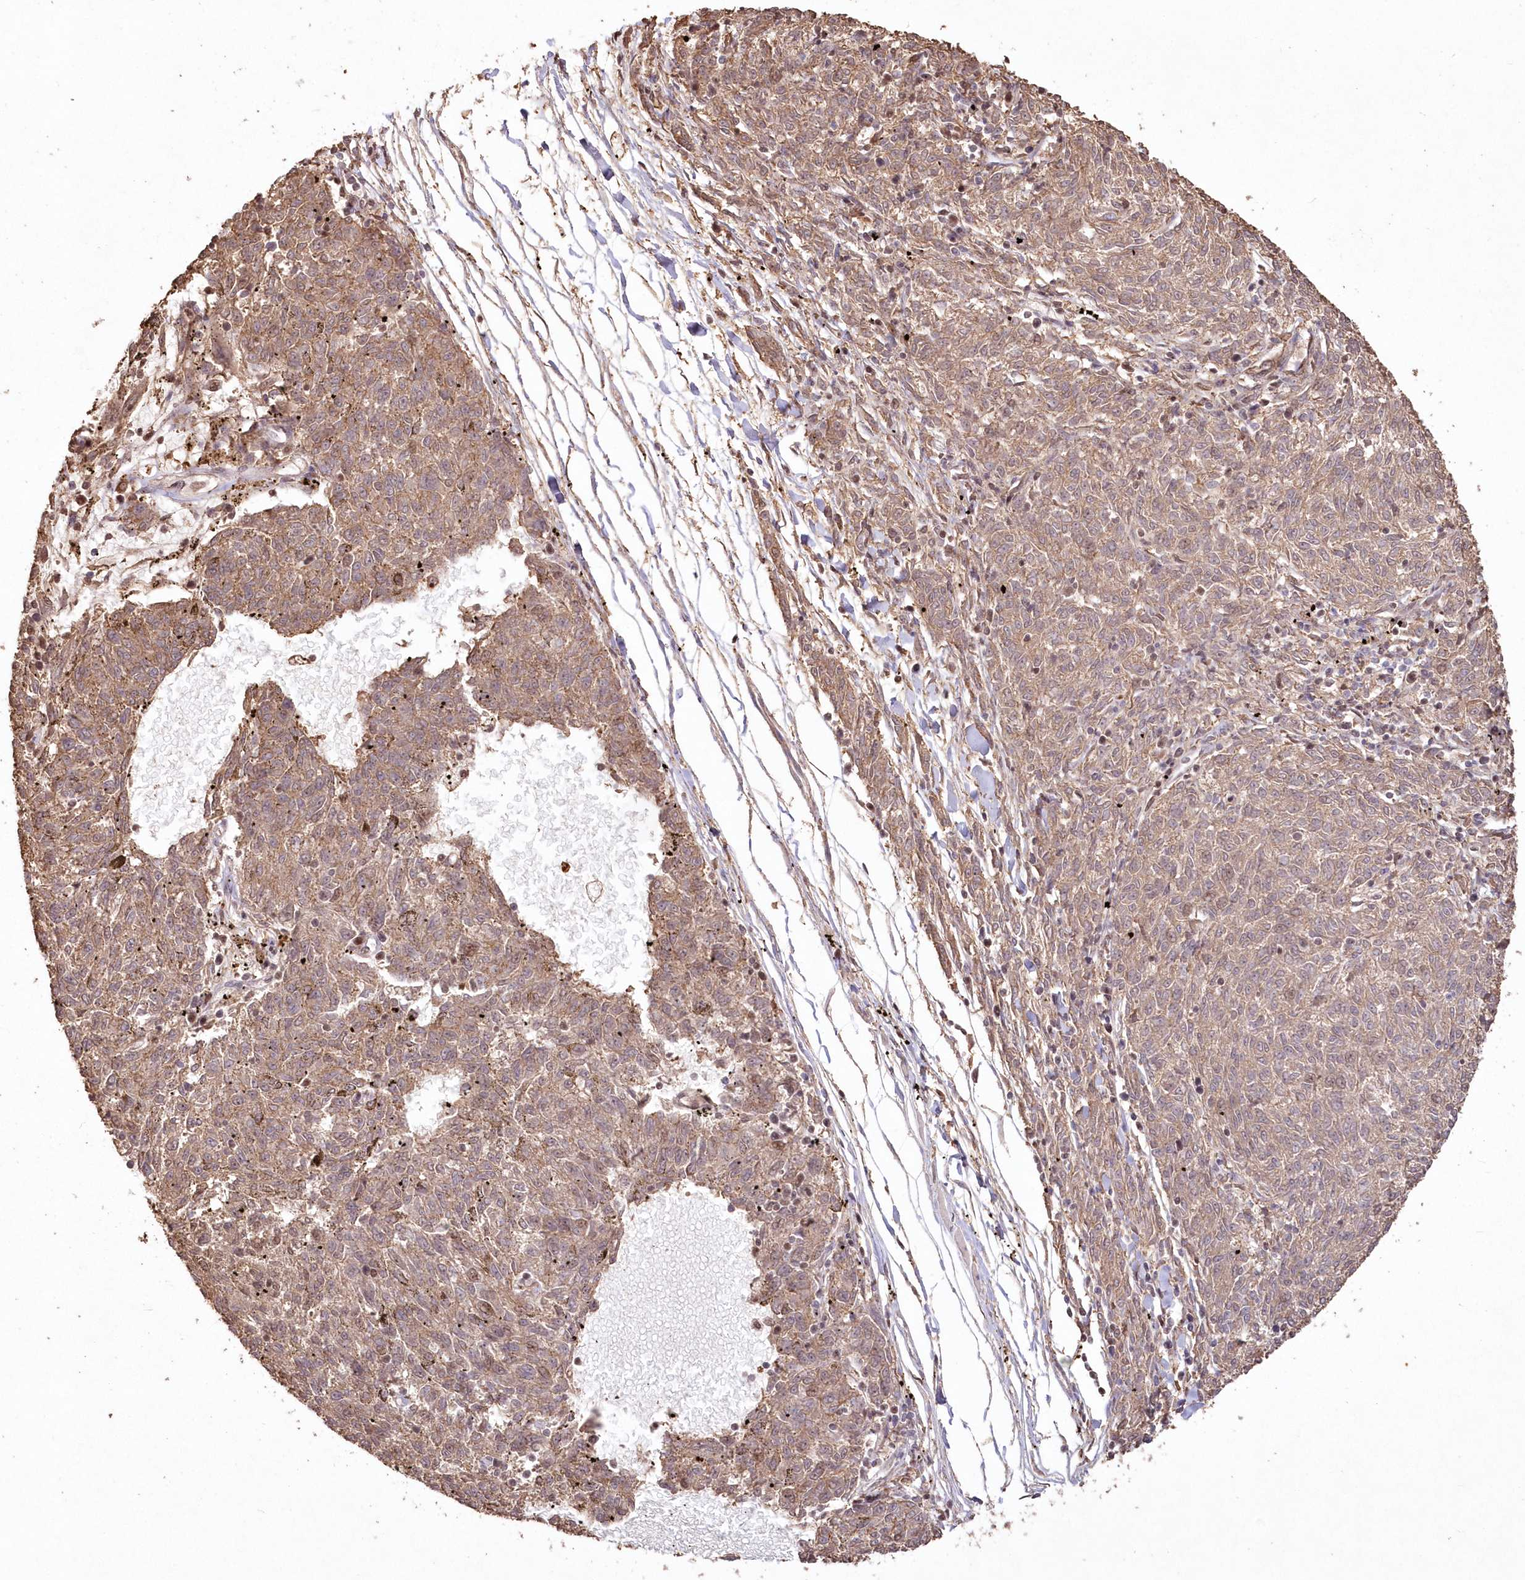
{"staining": {"intensity": "moderate", "quantity": ">75%", "location": "cytoplasmic/membranous"}, "tissue": "melanoma", "cell_type": "Tumor cells", "image_type": "cancer", "snomed": [{"axis": "morphology", "description": "Malignant melanoma, NOS"}, {"axis": "topography", "description": "Skin"}], "caption": "Melanoma stained for a protein (brown) exhibits moderate cytoplasmic/membranous positive positivity in about >75% of tumor cells.", "gene": "PDS5A", "patient": {"sex": "female", "age": 72}}